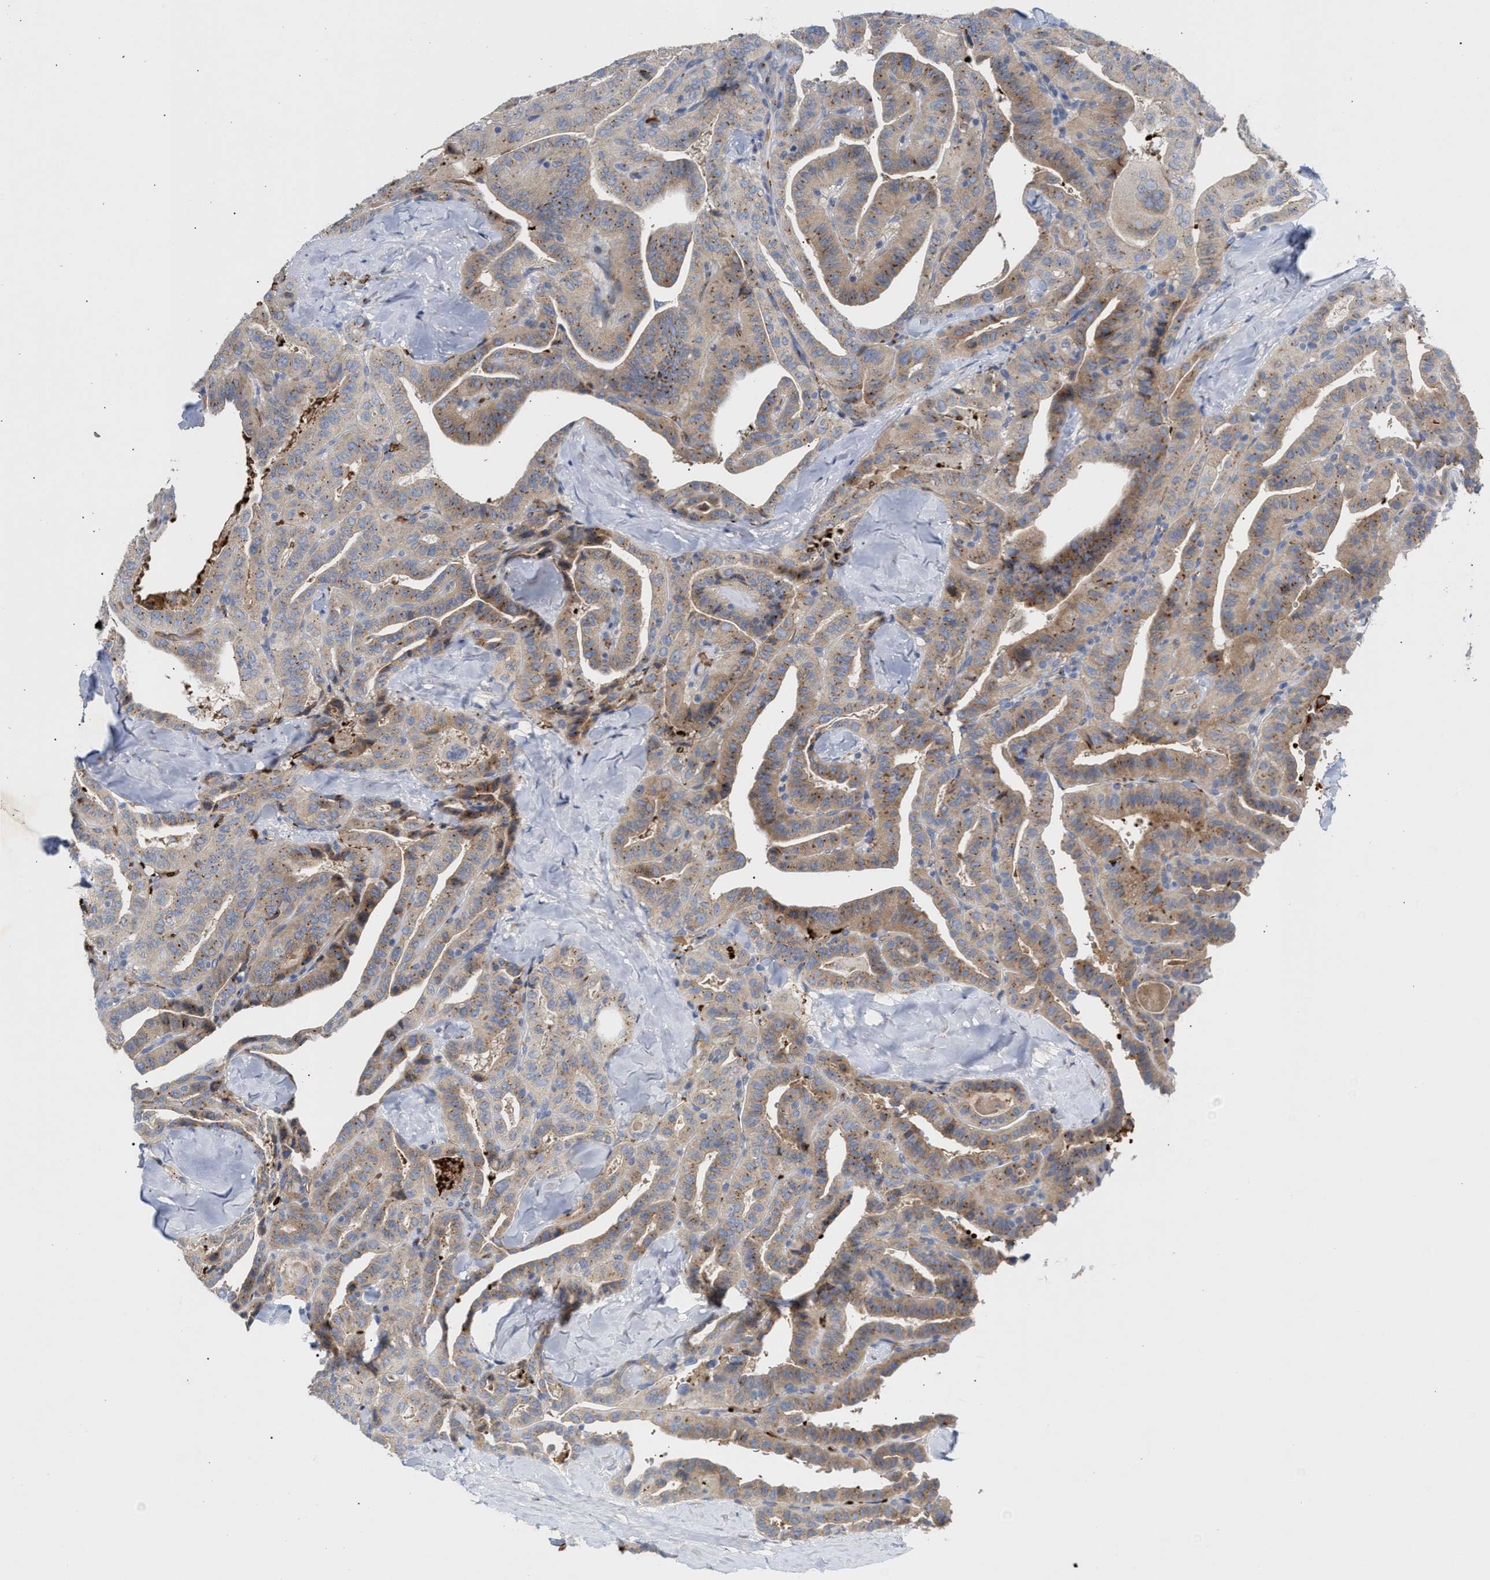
{"staining": {"intensity": "moderate", "quantity": "25%-75%", "location": "cytoplasmic/membranous"}, "tissue": "thyroid cancer", "cell_type": "Tumor cells", "image_type": "cancer", "snomed": [{"axis": "morphology", "description": "Papillary adenocarcinoma, NOS"}, {"axis": "topography", "description": "Thyroid gland"}], "caption": "This image displays IHC staining of thyroid cancer, with medium moderate cytoplasmic/membranous expression in approximately 25%-75% of tumor cells.", "gene": "CCL2", "patient": {"sex": "male", "age": 77}}